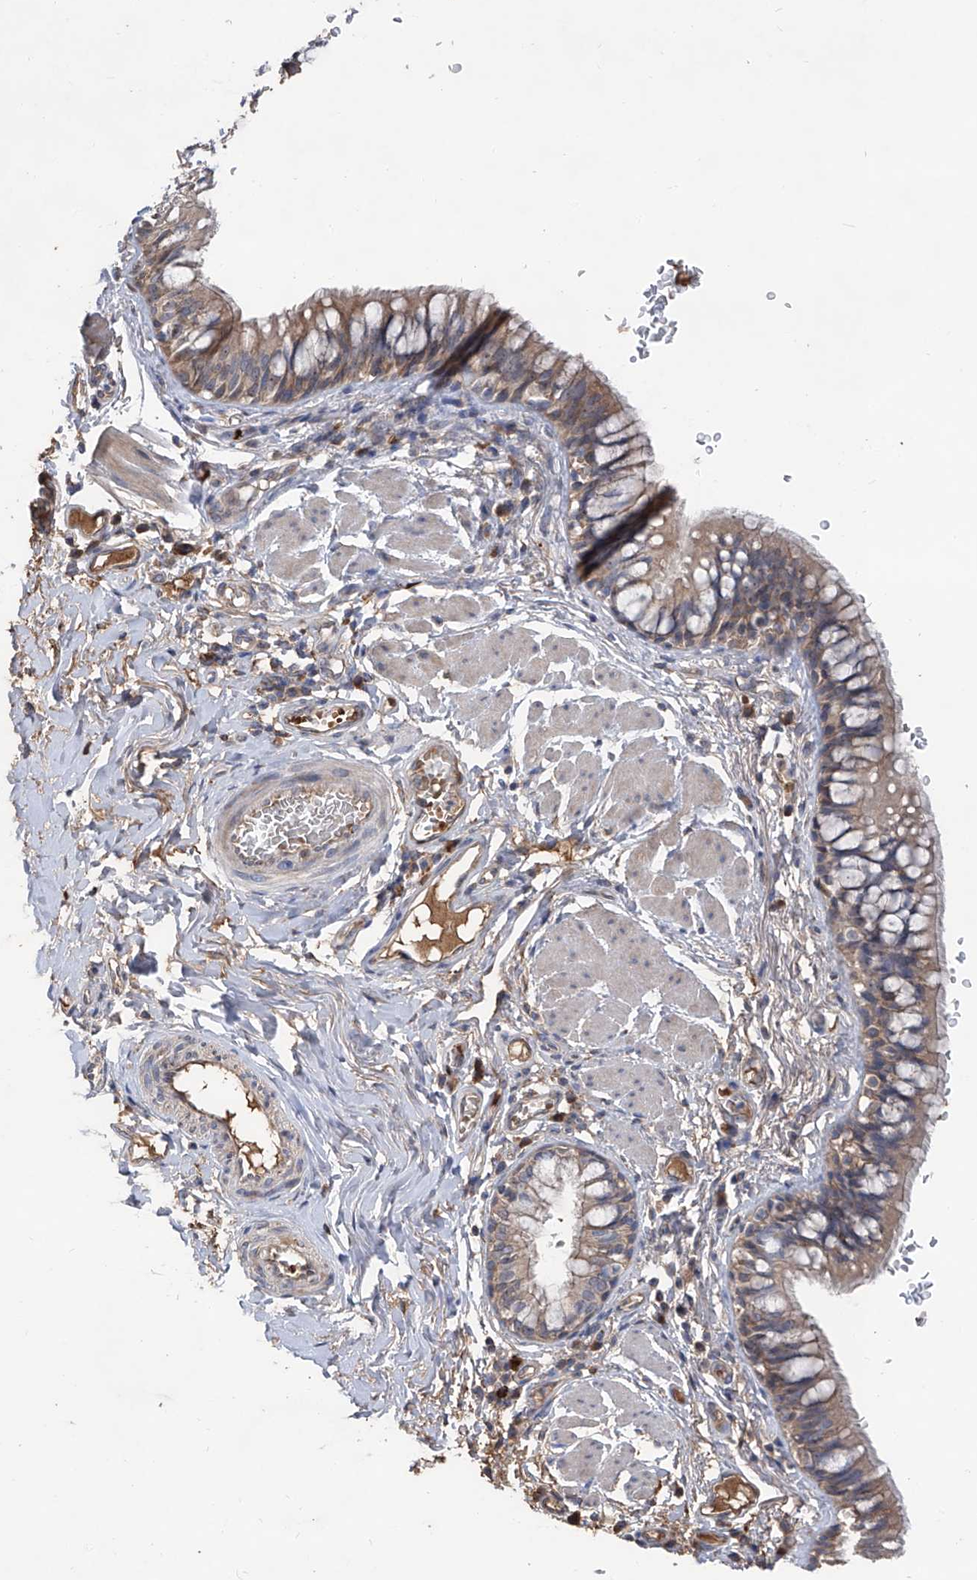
{"staining": {"intensity": "moderate", "quantity": ">75%", "location": "cytoplasmic/membranous"}, "tissue": "bronchus", "cell_type": "Respiratory epithelial cells", "image_type": "normal", "snomed": [{"axis": "morphology", "description": "Normal tissue, NOS"}, {"axis": "topography", "description": "Cartilage tissue"}, {"axis": "topography", "description": "Bronchus"}], "caption": "Respiratory epithelial cells reveal medium levels of moderate cytoplasmic/membranous positivity in about >75% of cells in normal bronchus.", "gene": "EDN1", "patient": {"sex": "female", "age": 36}}